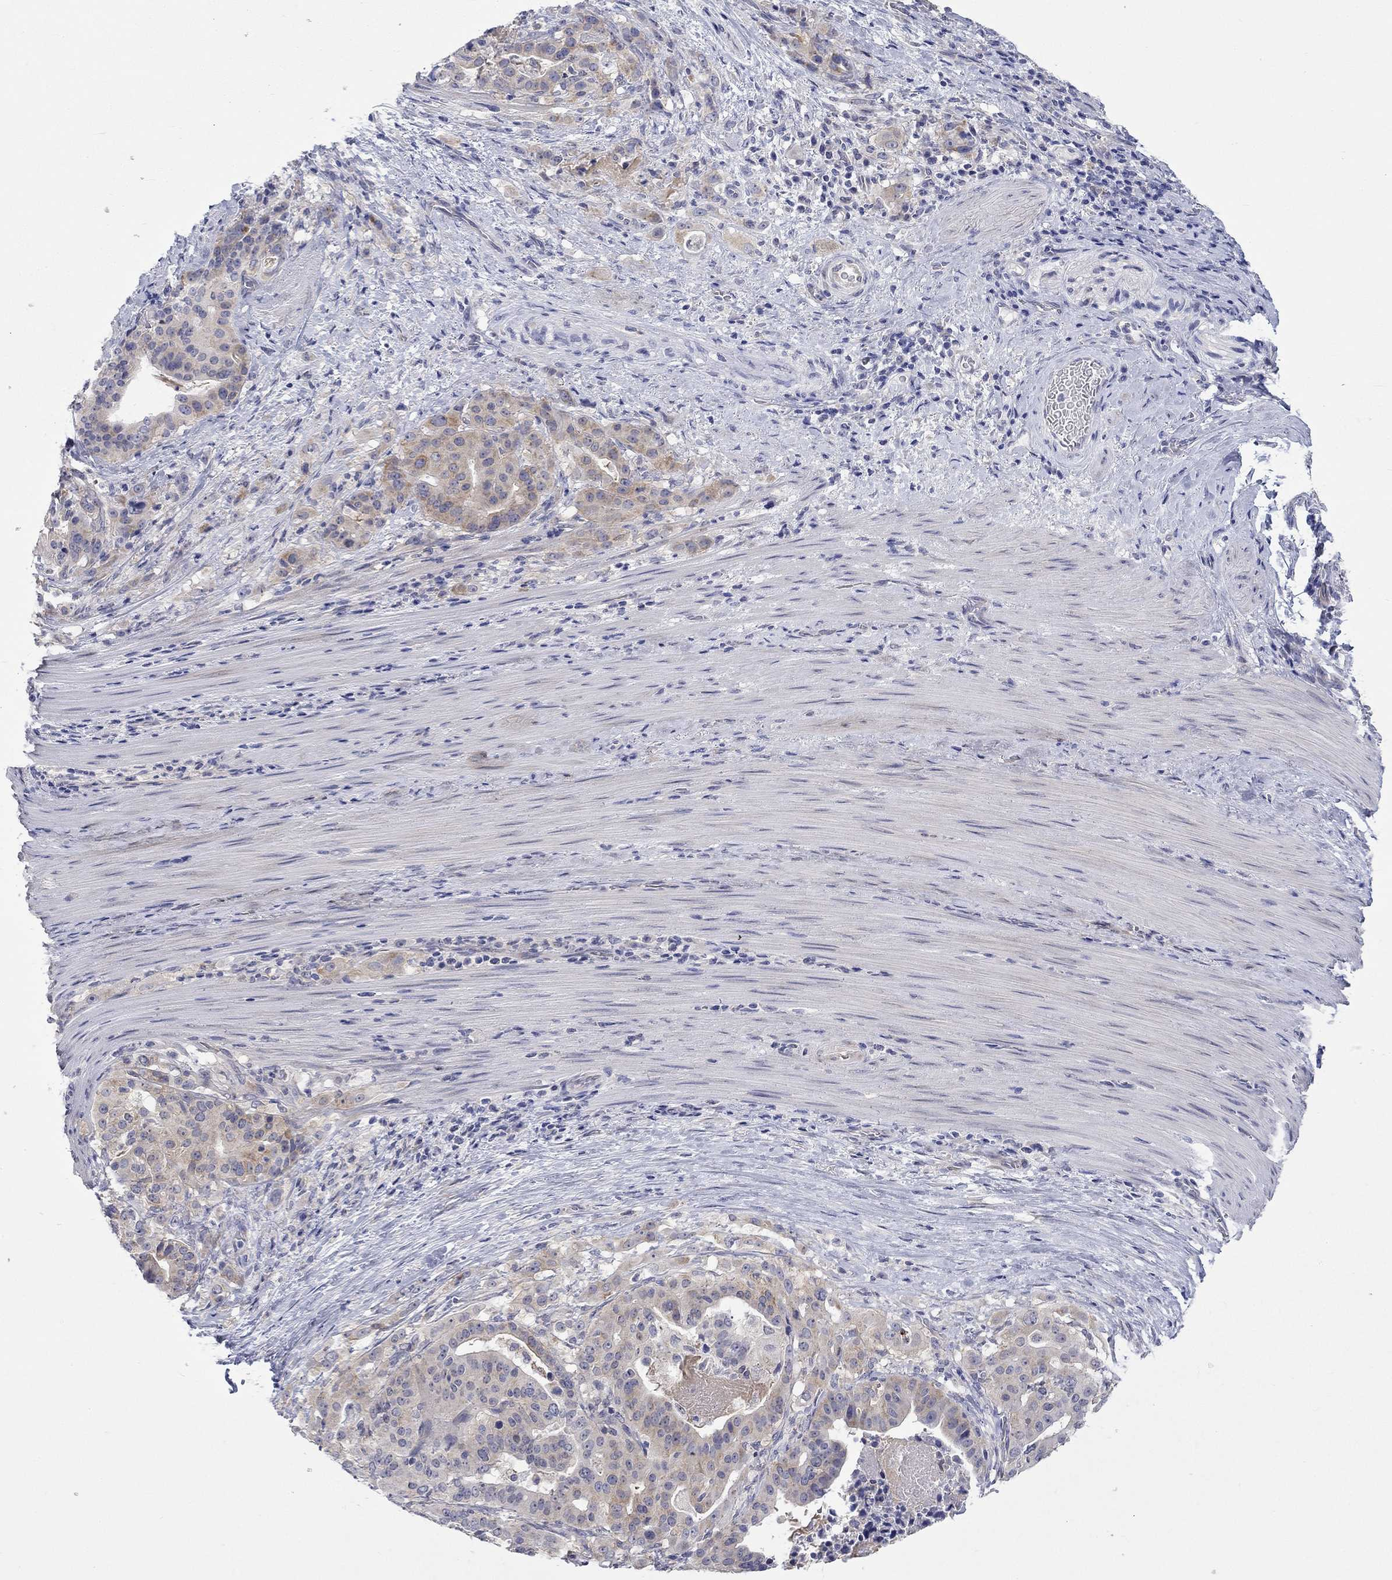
{"staining": {"intensity": "weak", "quantity": "25%-75%", "location": "cytoplasmic/membranous"}, "tissue": "stomach cancer", "cell_type": "Tumor cells", "image_type": "cancer", "snomed": [{"axis": "morphology", "description": "Adenocarcinoma, NOS"}, {"axis": "topography", "description": "Stomach"}], "caption": "DAB immunohistochemical staining of human stomach adenocarcinoma displays weak cytoplasmic/membranous protein positivity in approximately 25%-75% of tumor cells. The protein of interest is stained brown, and the nuclei are stained in blue (DAB IHC with brightfield microscopy, high magnification).", "gene": "CERS1", "patient": {"sex": "male", "age": 48}}